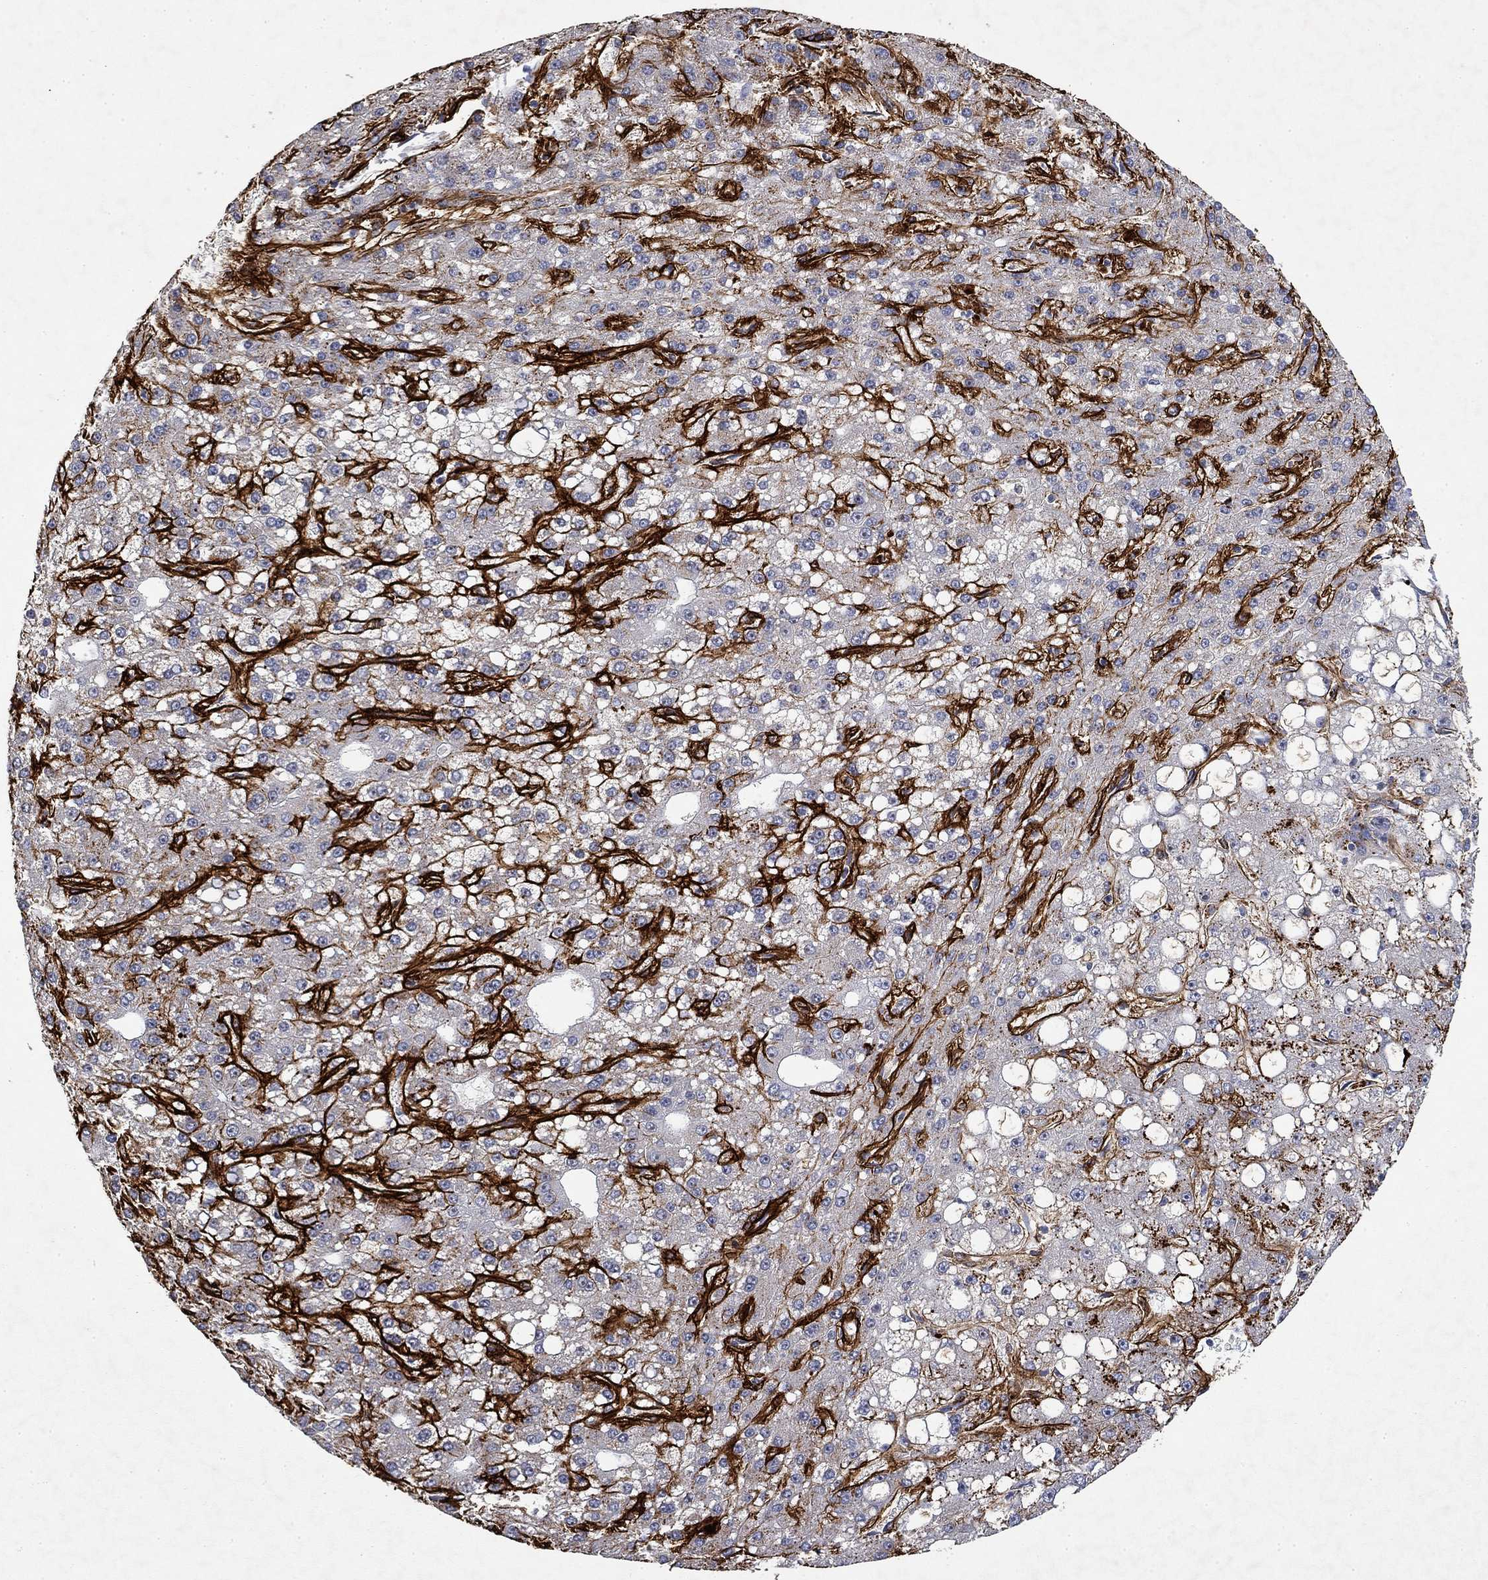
{"staining": {"intensity": "negative", "quantity": "none", "location": "none"}, "tissue": "liver cancer", "cell_type": "Tumor cells", "image_type": "cancer", "snomed": [{"axis": "morphology", "description": "Carcinoma, Hepatocellular, NOS"}, {"axis": "topography", "description": "Liver"}], "caption": "Immunohistochemical staining of liver cancer (hepatocellular carcinoma) reveals no significant expression in tumor cells.", "gene": "COL4A2", "patient": {"sex": "male", "age": 67}}